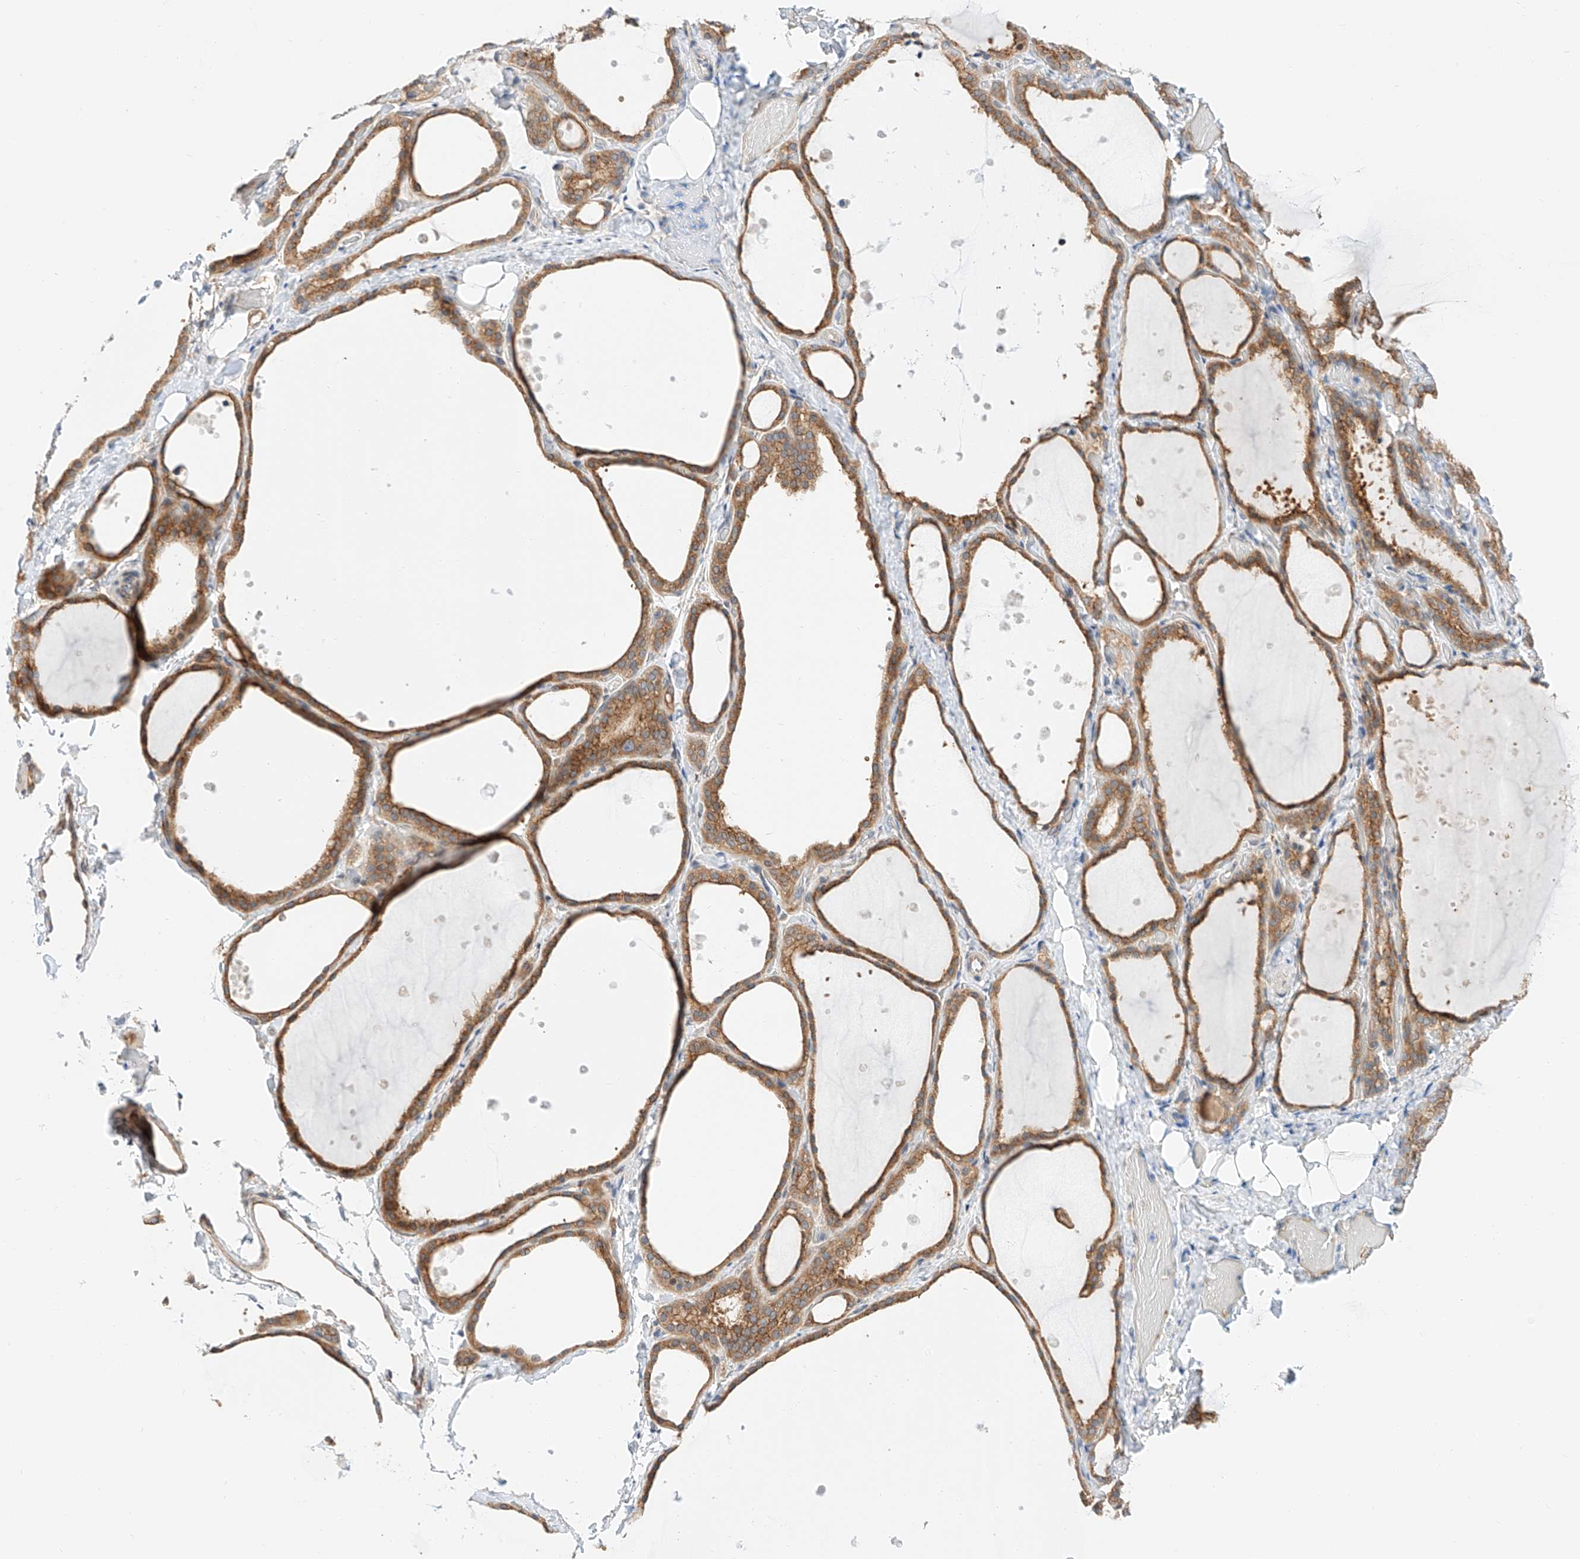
{"staining": {"intensity": "moderate", "quantity": ">75%", "location": "cytoplasmic/membranous"}, "tissue": "thyroid gland", "cell_type": "Glandular cells", "image_type": "normal", "snomed": [{"axis": "morphology", "description": "Normal tissue, NOS"}, {"axis": "topography", "description": "Thyroid gland"}], "caption": "Immunohistochemical staining of normal thyroid gland displays medium levels of moderate cytoplasmic/membranous staining in about >75% of glandular cells.", "gene": "CARMIL1", "patient": {"sex": "female", "age": 44}}